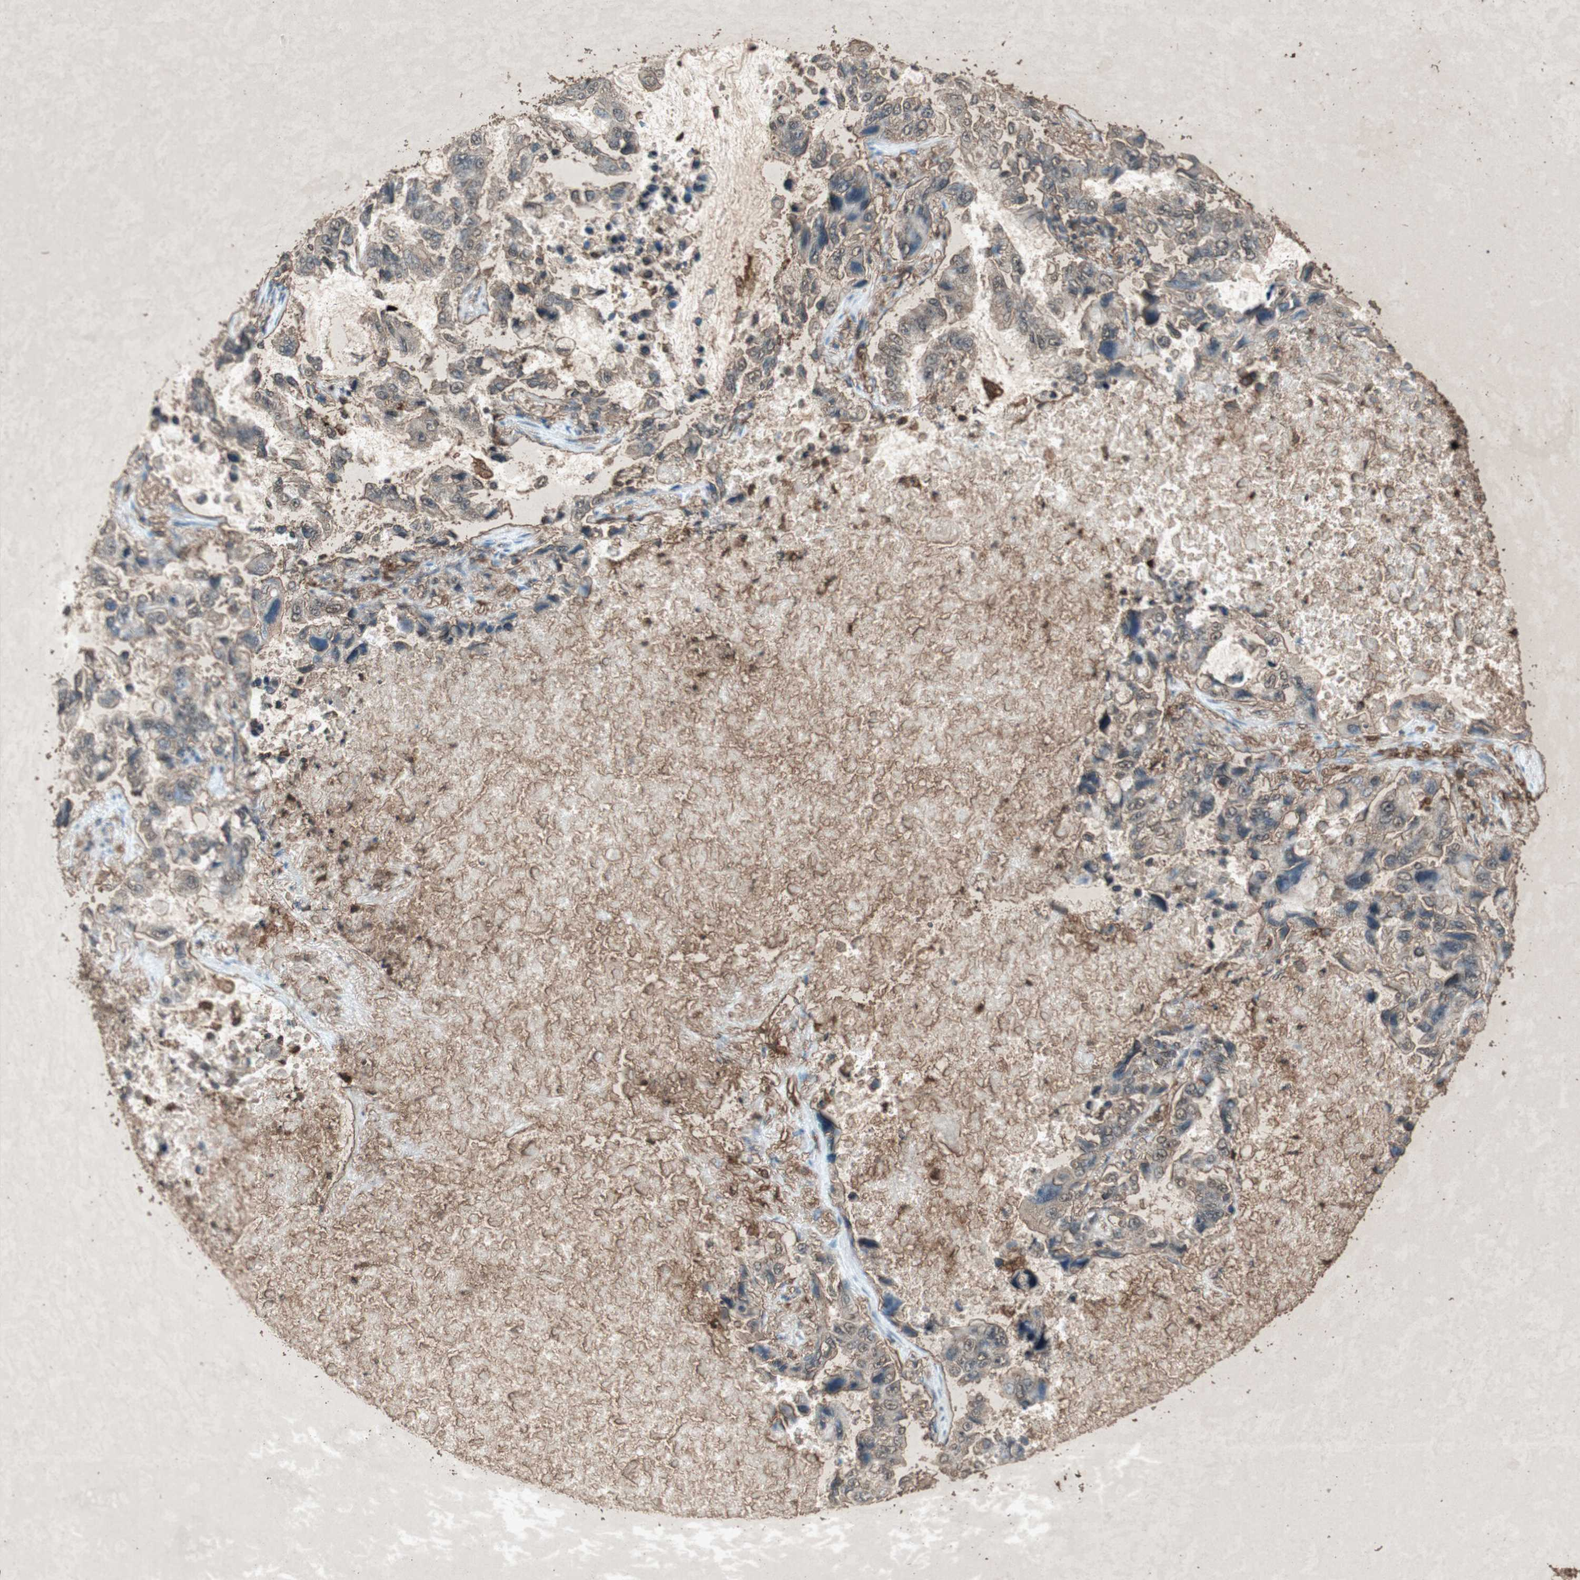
{"staining": {"intensity": "weak", "quantity": "25%-75%", "location": "cytoplasmic/membranous"}, "tissue": "lung cancer", "cell_type": "Tumor cells", "image_type": "cancer", "snomed": [{"axis": "morphology", "description": "Adenocarcinoma, NOS"}, {"axis": "topography", "description": "Lung"}], "caption": "This histopathology image shows immunohistochemistry (IHC) staining of adenocarcinoma (lung), with low weak cytoplasmic/membranous expression in about 25%-75% of tumor cells.", "gene": "TYROBP", "patient": {"sex": "male", "age": 64}}